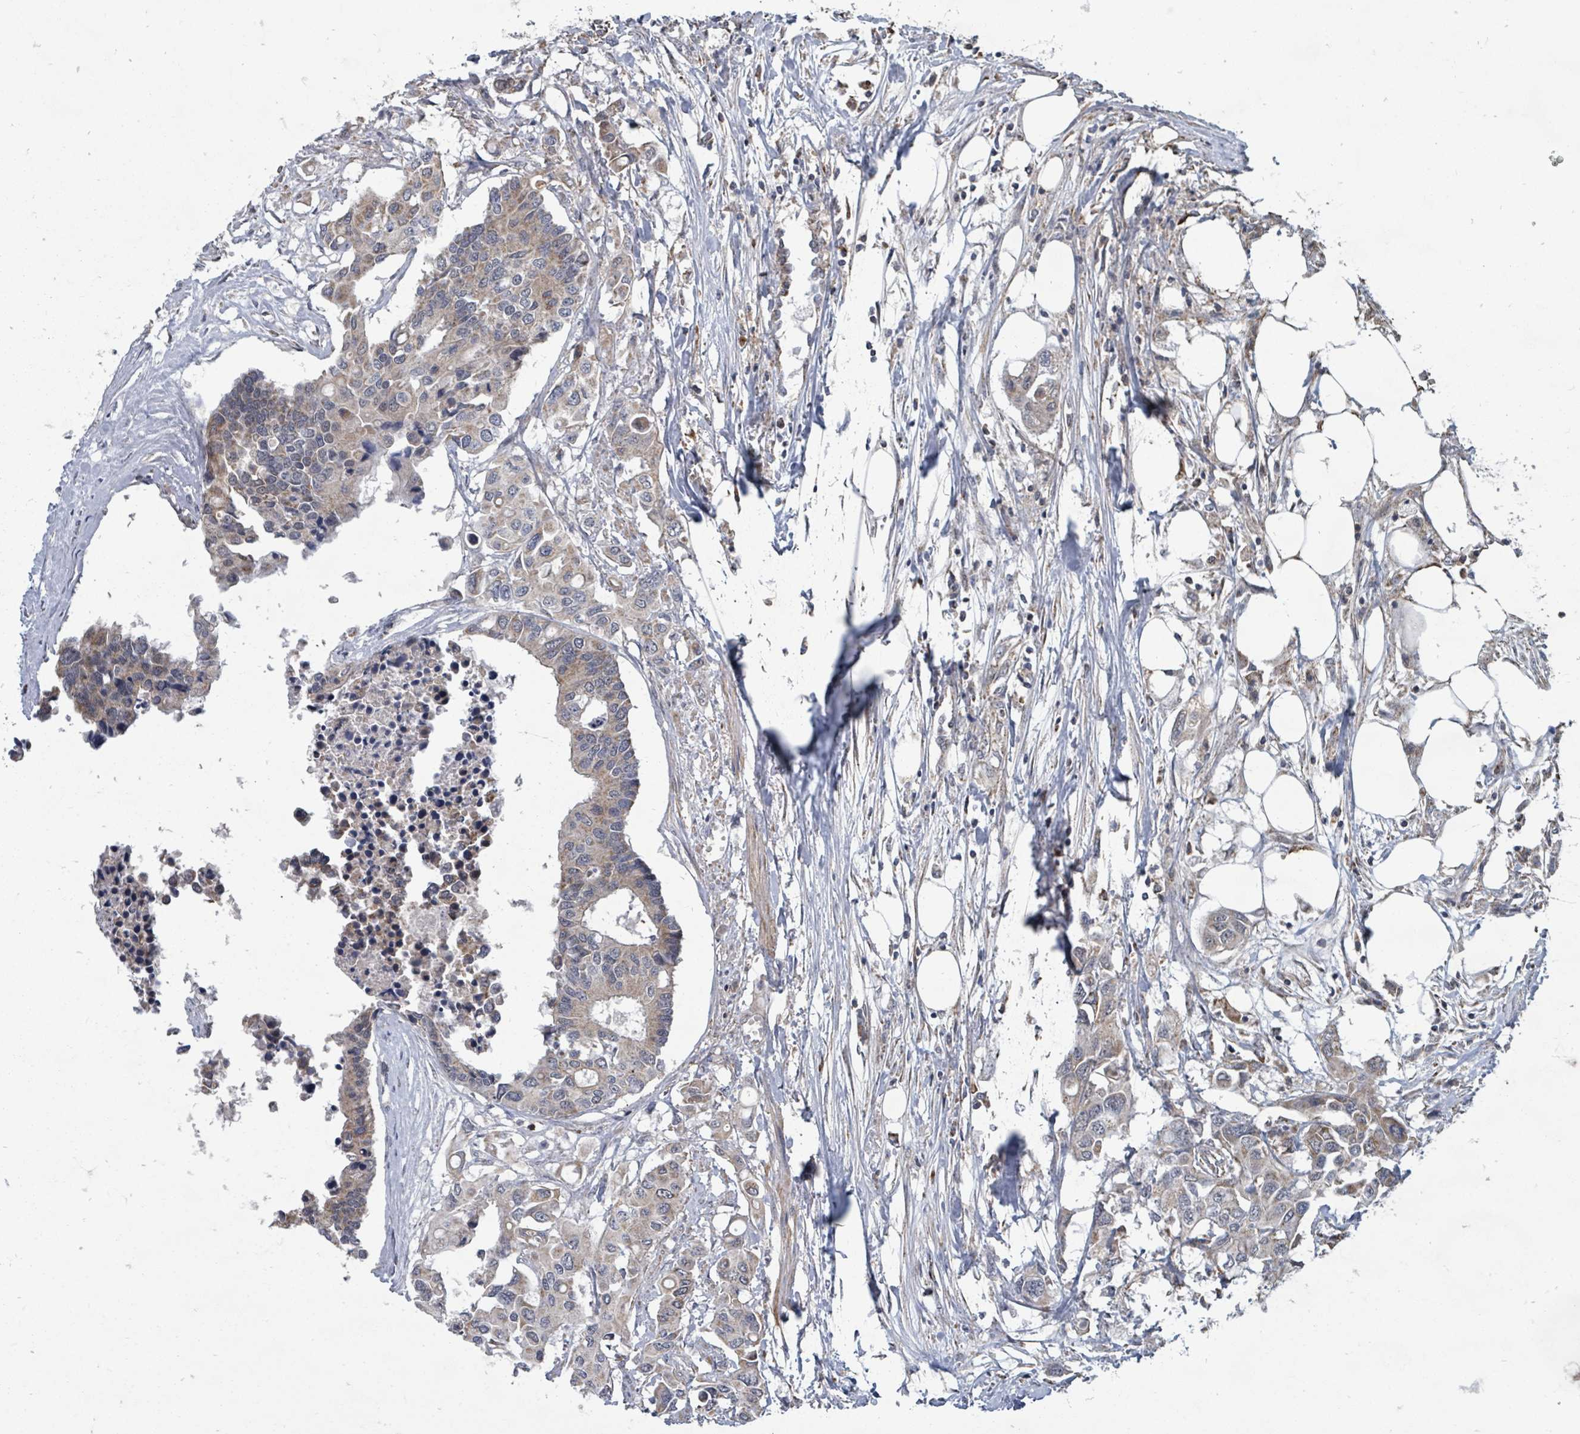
{"staining": {"intensity": "weak", "quantity": ">75%", "location": "cytoplasmic/membranous"}, "tissue": "colorectal cancer", "cell_type": "Tumor cells", "image_type": "cancer", "snomed": [{"axis": "morphology", "description": "Adenocarcinoma, NOS"}, {"axis": "topography", "description": "Colon"}], "caption": "Protein staining by immunohistochemistry (IHC) demonstrates weak cytoplasmic/membranous positivity in about >75% of tumor cells in colorectal cancer (adenocarcinoma). (DAB = brown stain, brightfield microscopy at high magnification).", "gene": "MAGOHB", "patient": {"sex": "male", "age": 77}}